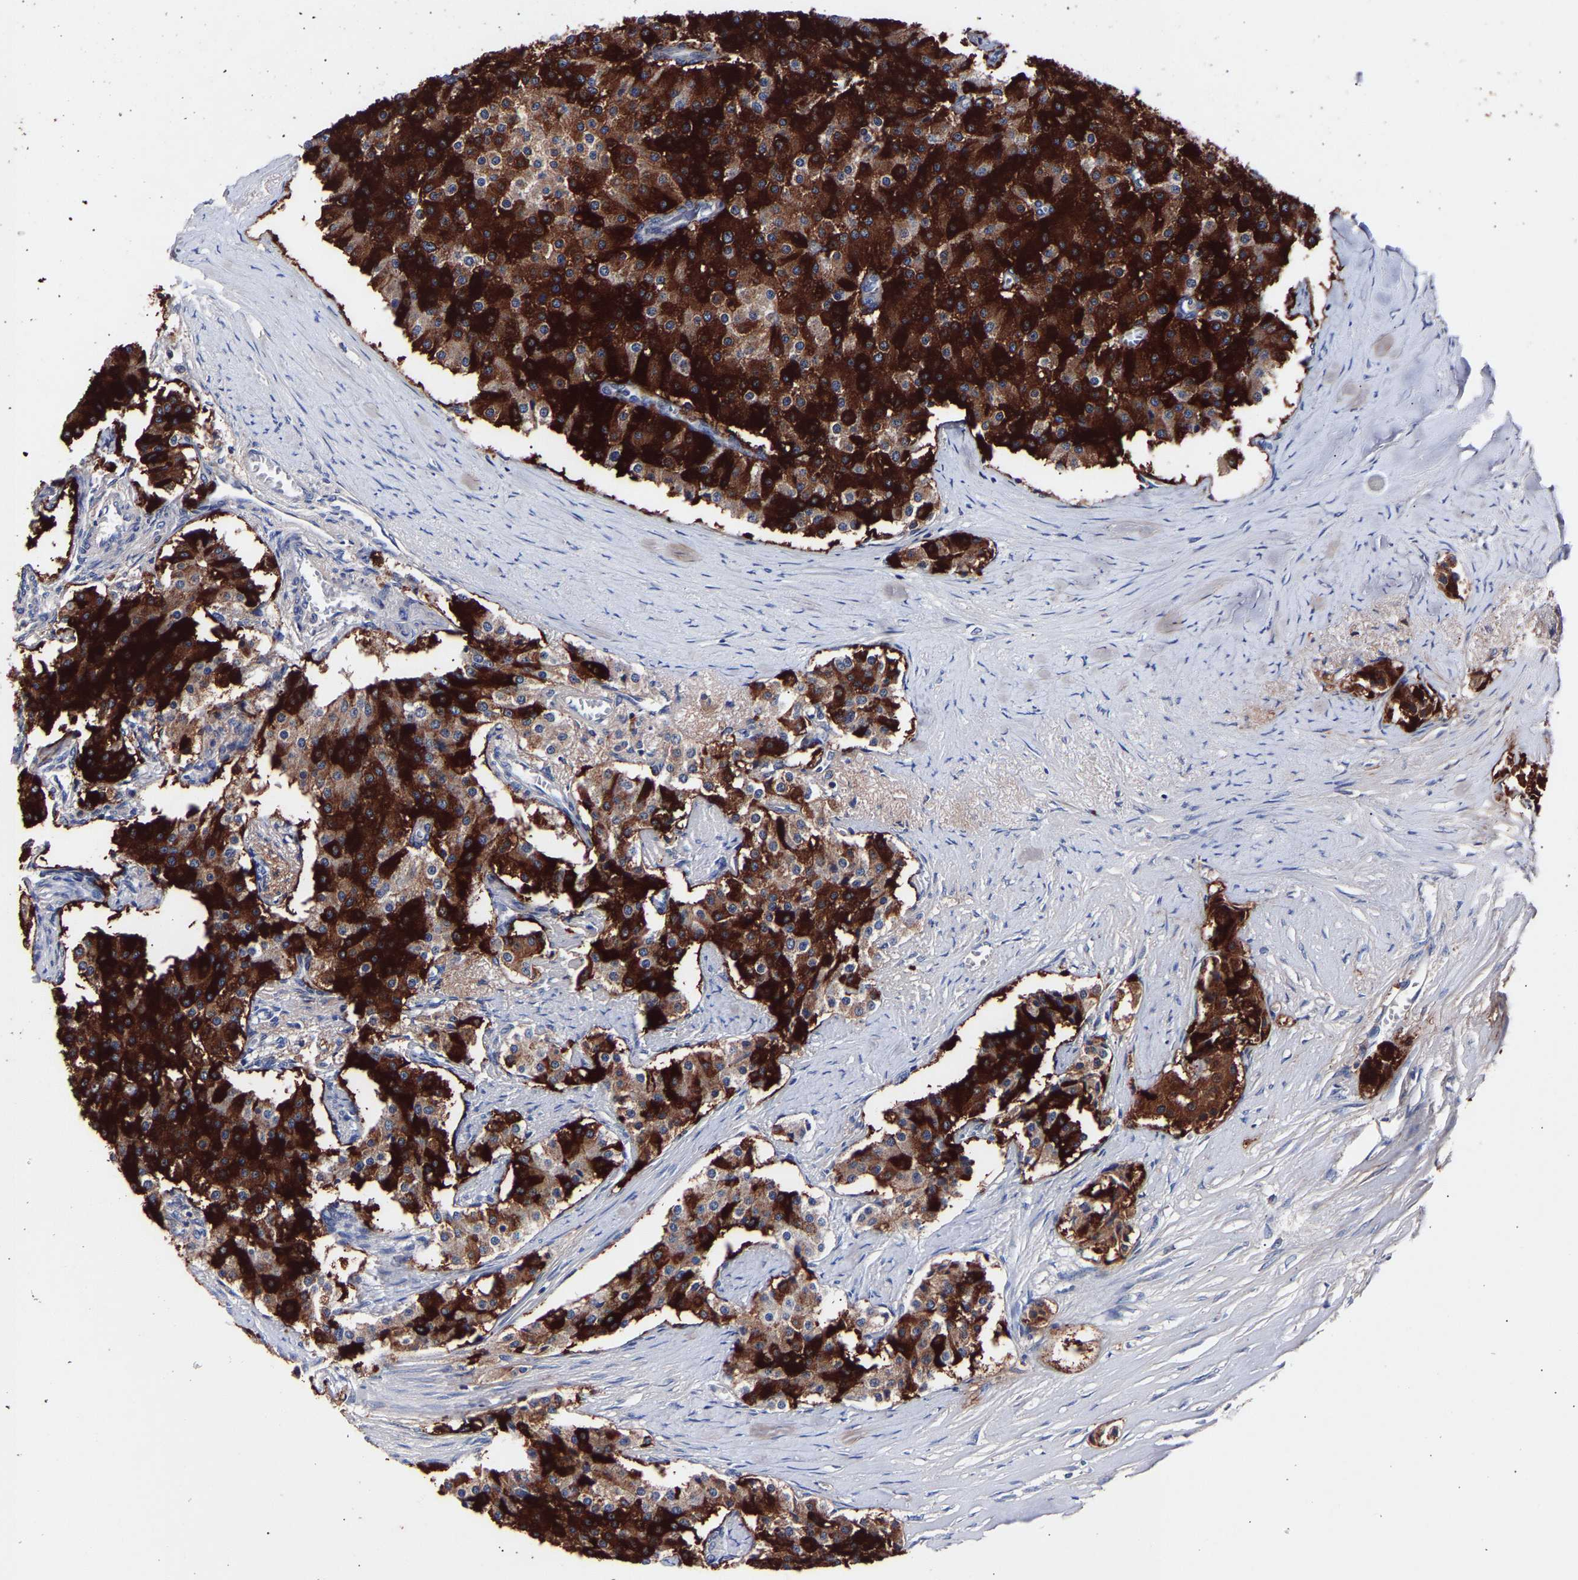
{"staining": {"intensity": "strong", "quantity": ">75%", "location": "nuclear"}, "tissue": "carcinoid", "cell_type": "Tumor cells", "image_type": "cancer", "snomed": [{"axis": "morphology", "description": "Carcinoid, malignant, NOS"}, {"axis": "topography", "description": "Colon"}], "caption": "High-power microscopy captured an immunohistochemistry photomicrograph of carcinoid (malignant), revealing strong nuclear expression in about >75% of tumor cells.", "gene": "SEM1", "patient": {"sex": "female", "age": 52}}